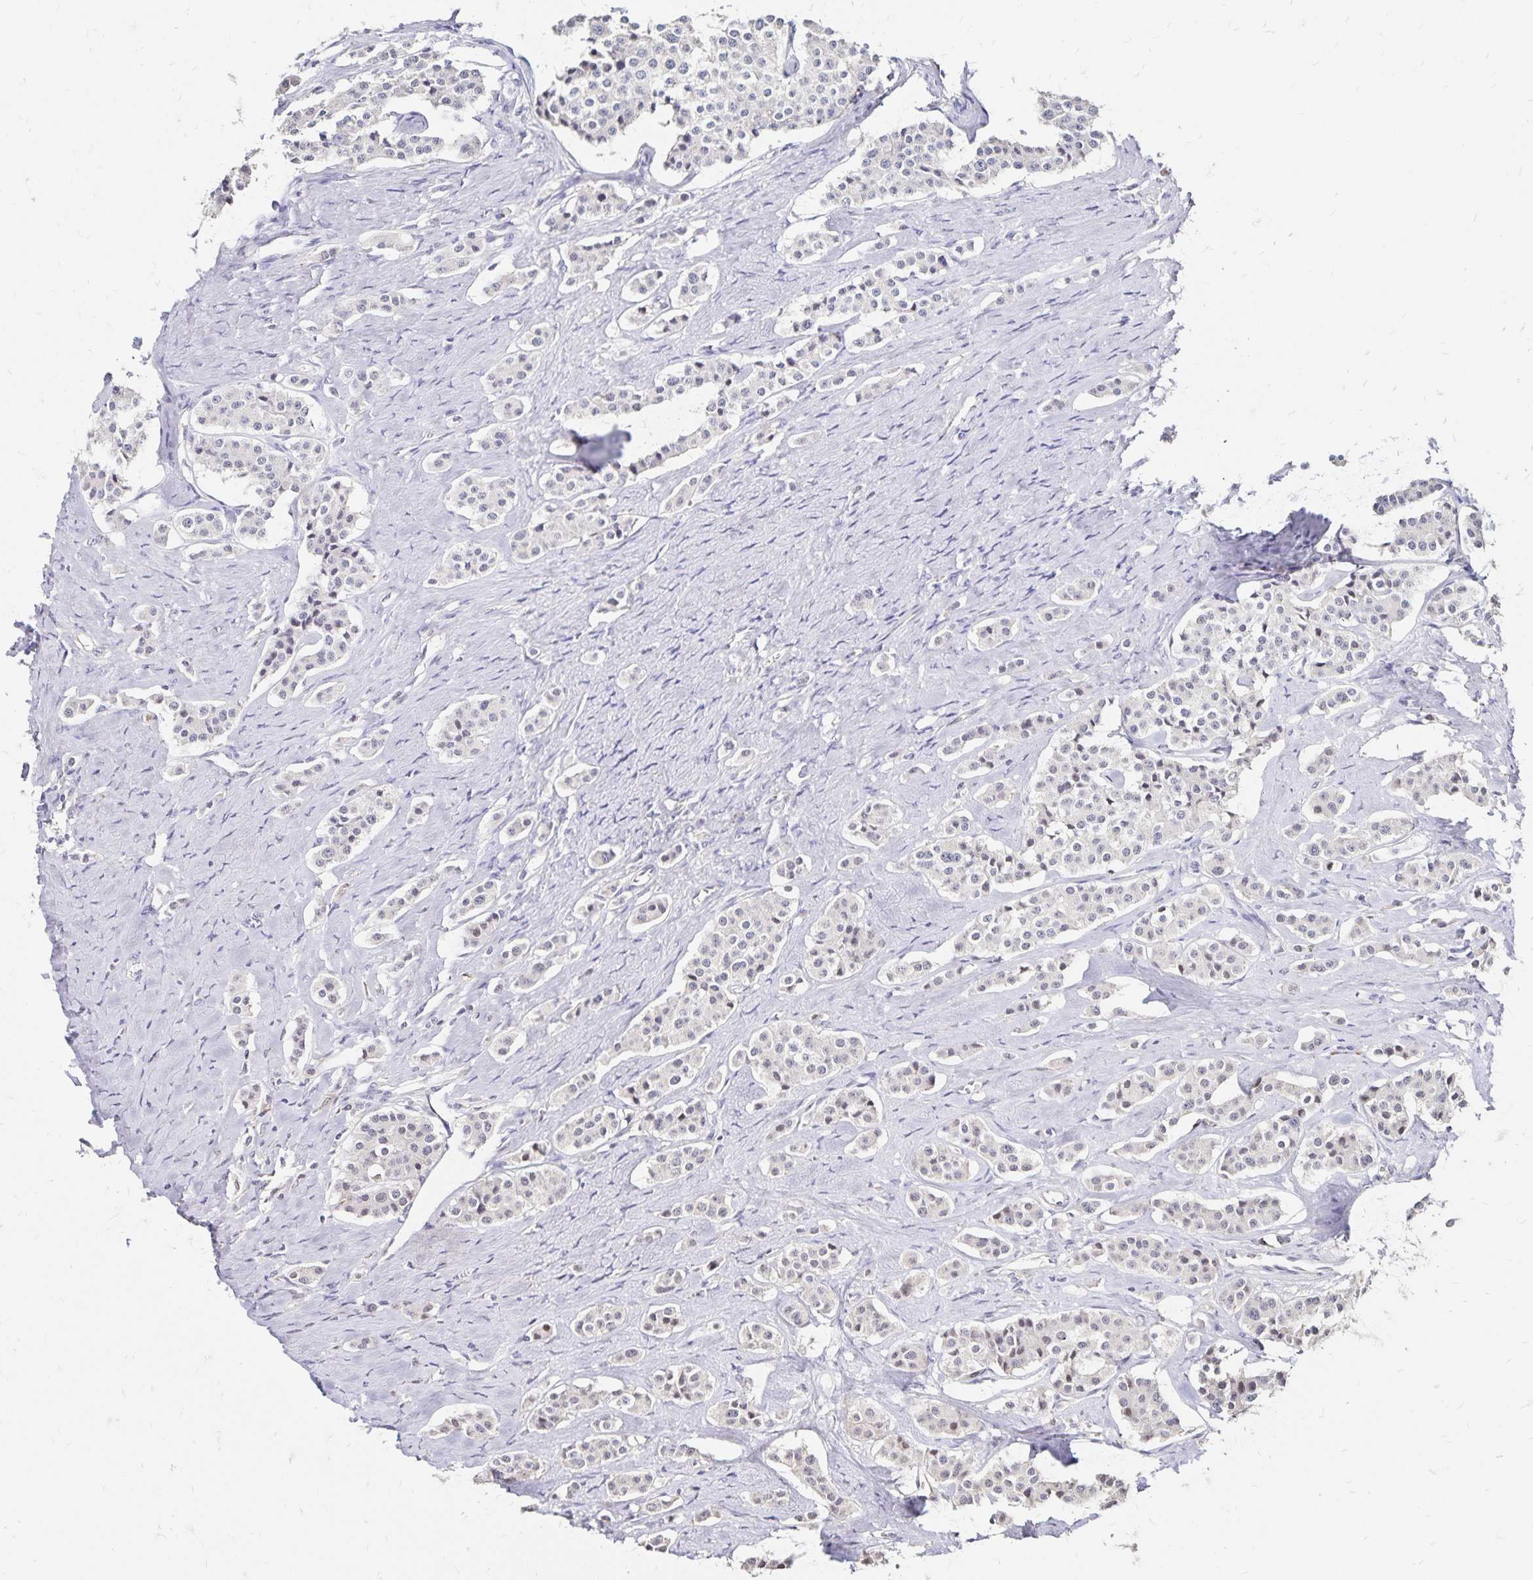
{"staining": {"intensity": "negative", "quantity": "none", "location": "none"}, "tissue": "carcinoid", "cell_type": "Tumor cells", "image_type": "cancer", "snomed": [{"axis": "morphology", "description": "Carcinoid, malignant, NOS"}, {"axis": "topography", "description": "Small intestine"}], "caption": "Immunohistochemistry micrograph of human carcinoid stained for a protein (brown), which shows no positivity in tumor cells. Nuclei are stained in blue.", "gene": "SLC5A1", "patient": {"sex": "male", "age": 63}}